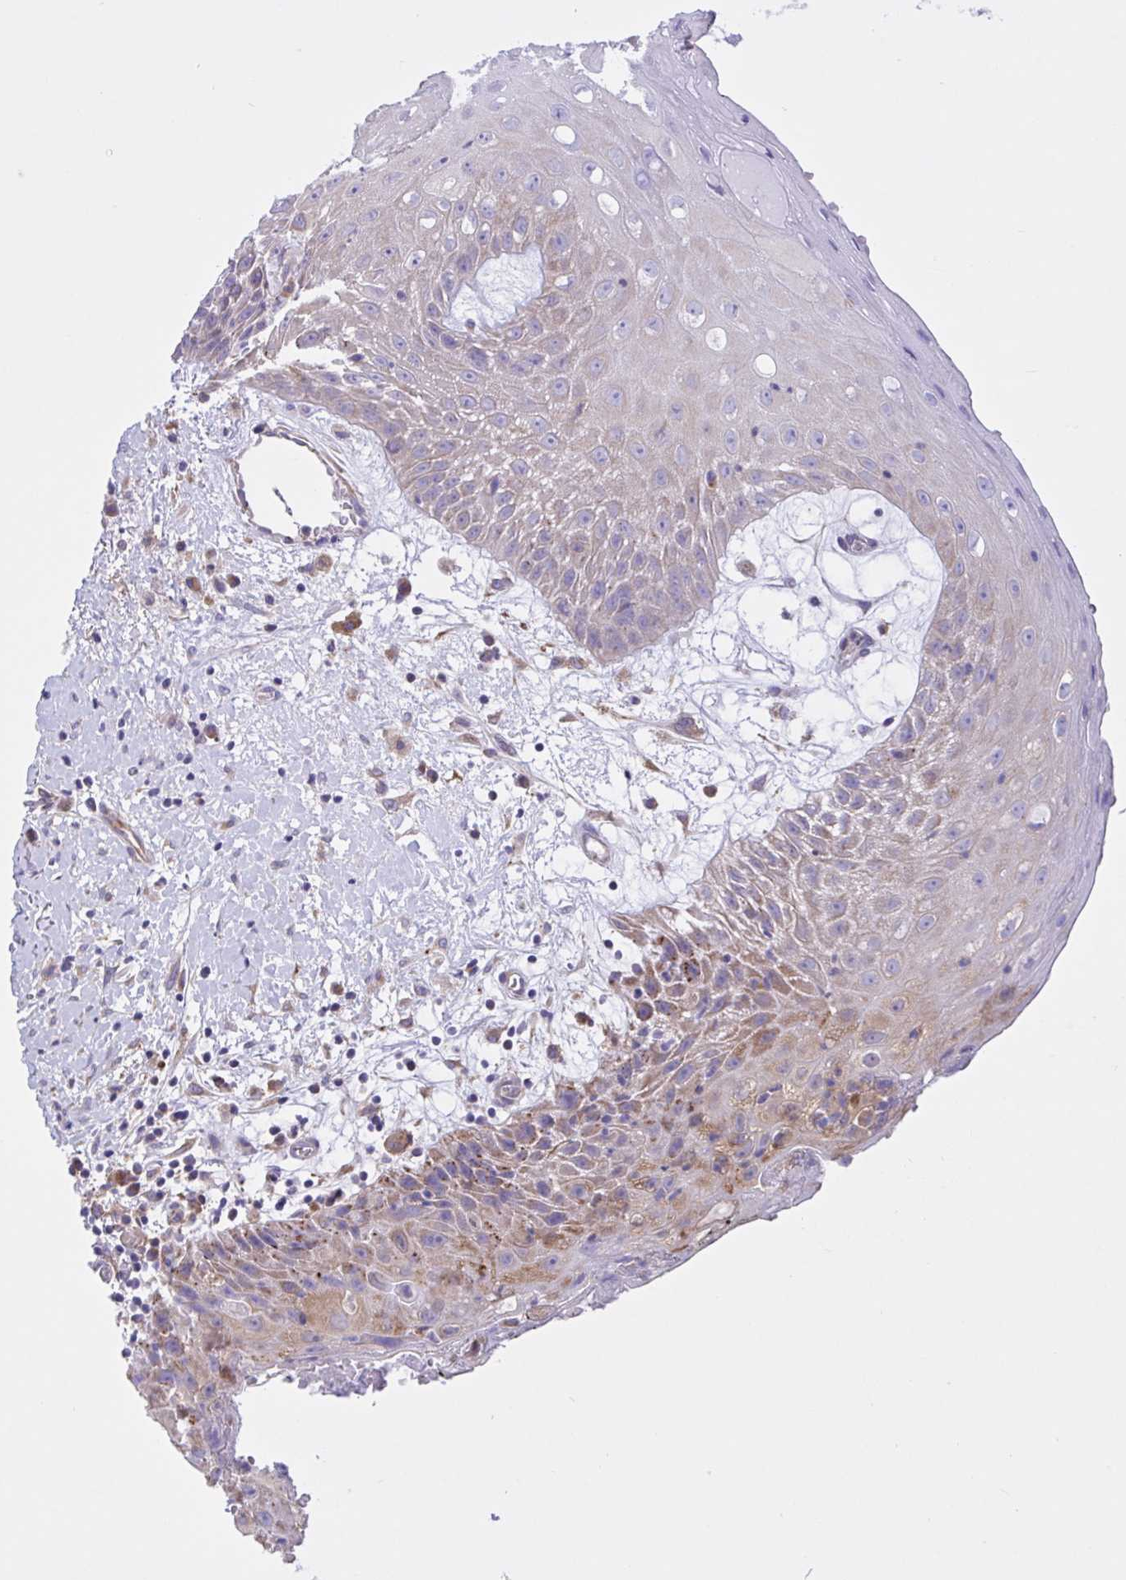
{"staining": {"intensity": "moderate", "quantity": "25%-75%", "location": "cytoplasmic/membranous"}, "tissue": "oral mucosa", "cell_type": "Squamous epithelial cells", "image_type": "normal", "snomed": [{"axis": "morphology", "description": "Normal tissue, NOS"}, {"axis": "morphology", "description": "Squamous cell carcinoma, NOS"}, {"axis": "topography", "description": "Oral tissue"}, {"axis": "topography", "description": "Peripheral nerve tissue"}, {"axis": "topography", "description": "Head-Neck"}], "caption": "IHC staining of normal oral mucosa, which exhibits medium levels of moderate cytoplasmic/membranous positivity in approximately 25%-75% of squamous epithelial cells indicating moderate cytoplasmic/membranous protein expression. The staining was performed using DAB (brown) for protein detection and nuclei were counterstained in hematoxylin (blue).", "gene": "OR51M1", "patient": {"sex": "female", "age": 59}}